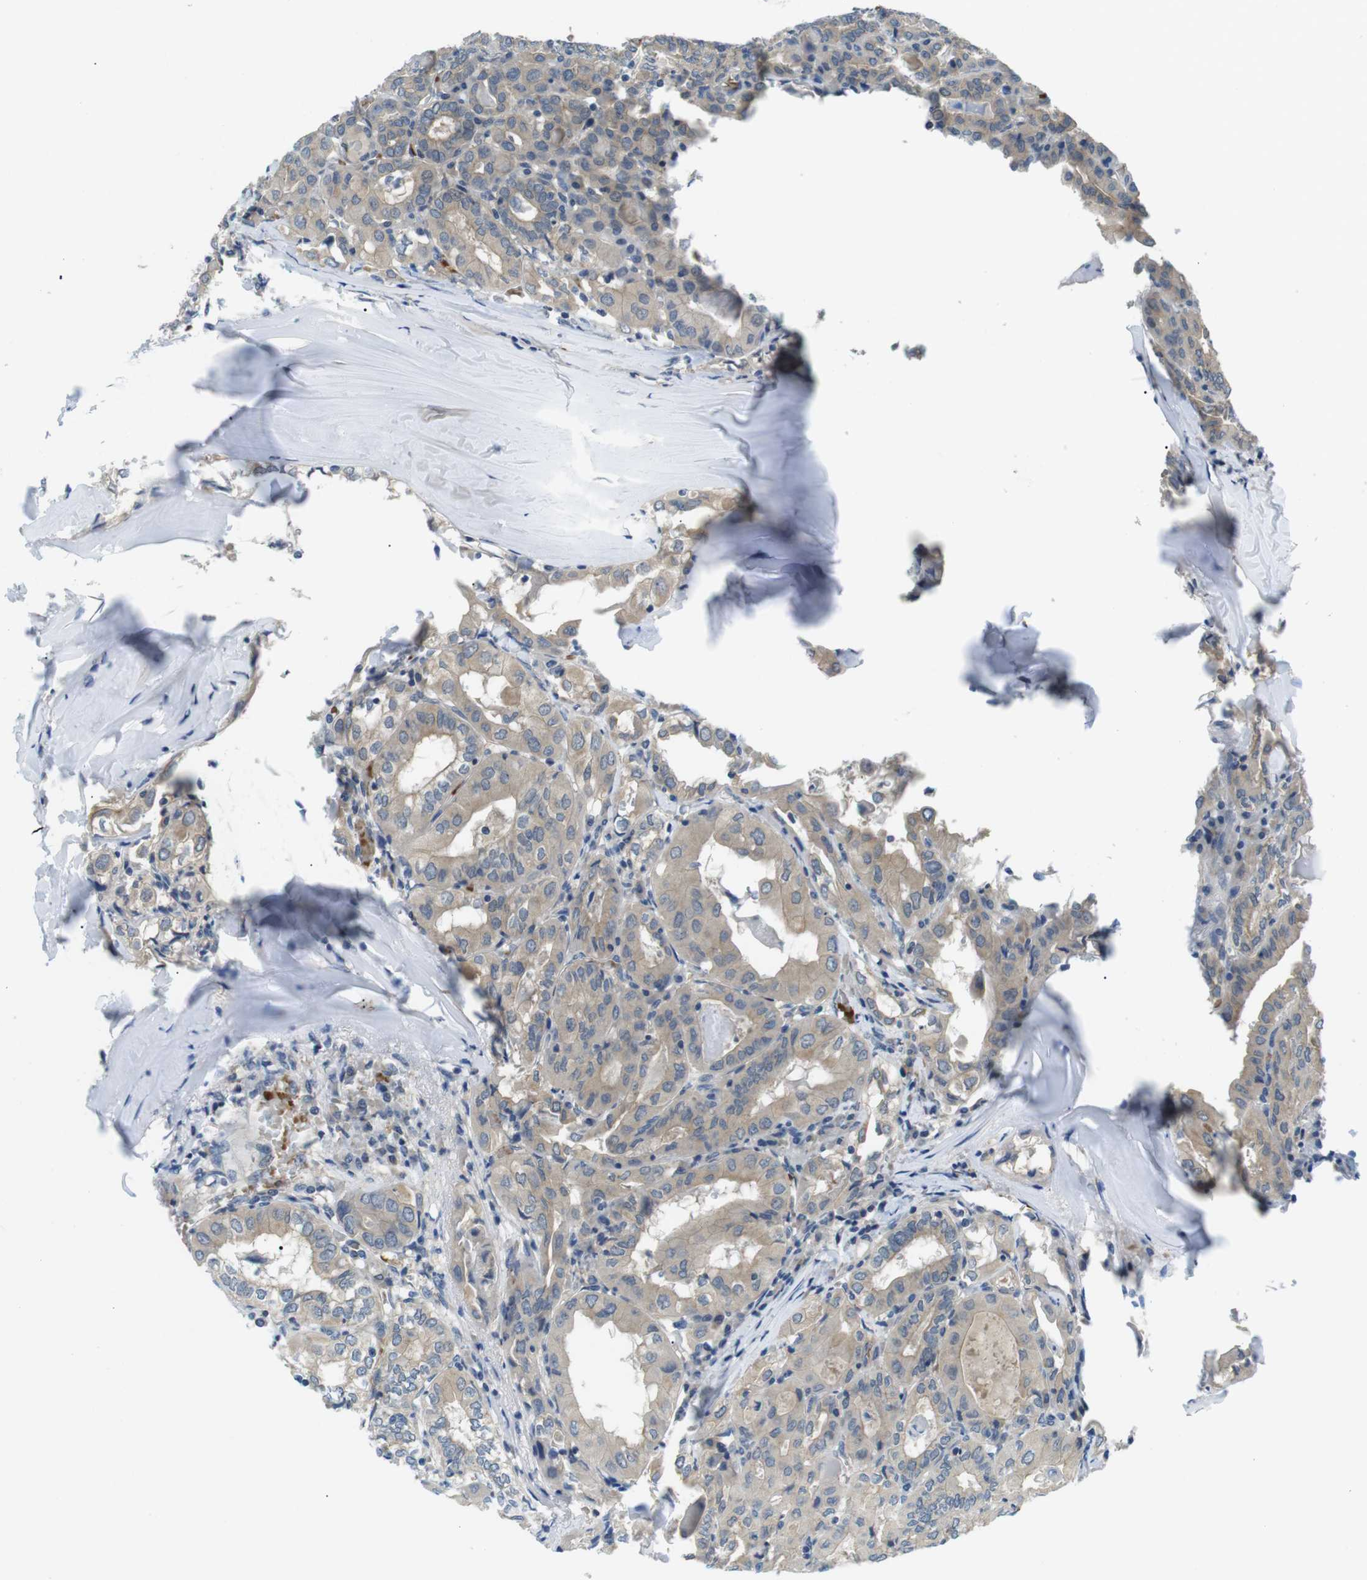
{"staining": {"intensity": "weak", "quantity": "<25%", "location": "cytoplasmic/membranous"}, "tissue": "thyroid cancer", "cell_type": "Tumor cells", "image_type": "cancer", "snomed": [{"axis": "morphology", "description": "Papillary adenocarcinoma, NOS"}, {"axis": "topography", "description": "Thyroid gland"}], "caption": "A high-resolution photomicrograph shows immunohistochemistry staining of thyroid papillary adenocarcinoma, which demonstrates no significant staining in tumor cells.", "gene": "WSCD1", "patient": {"sex": "female", "age": 42}}